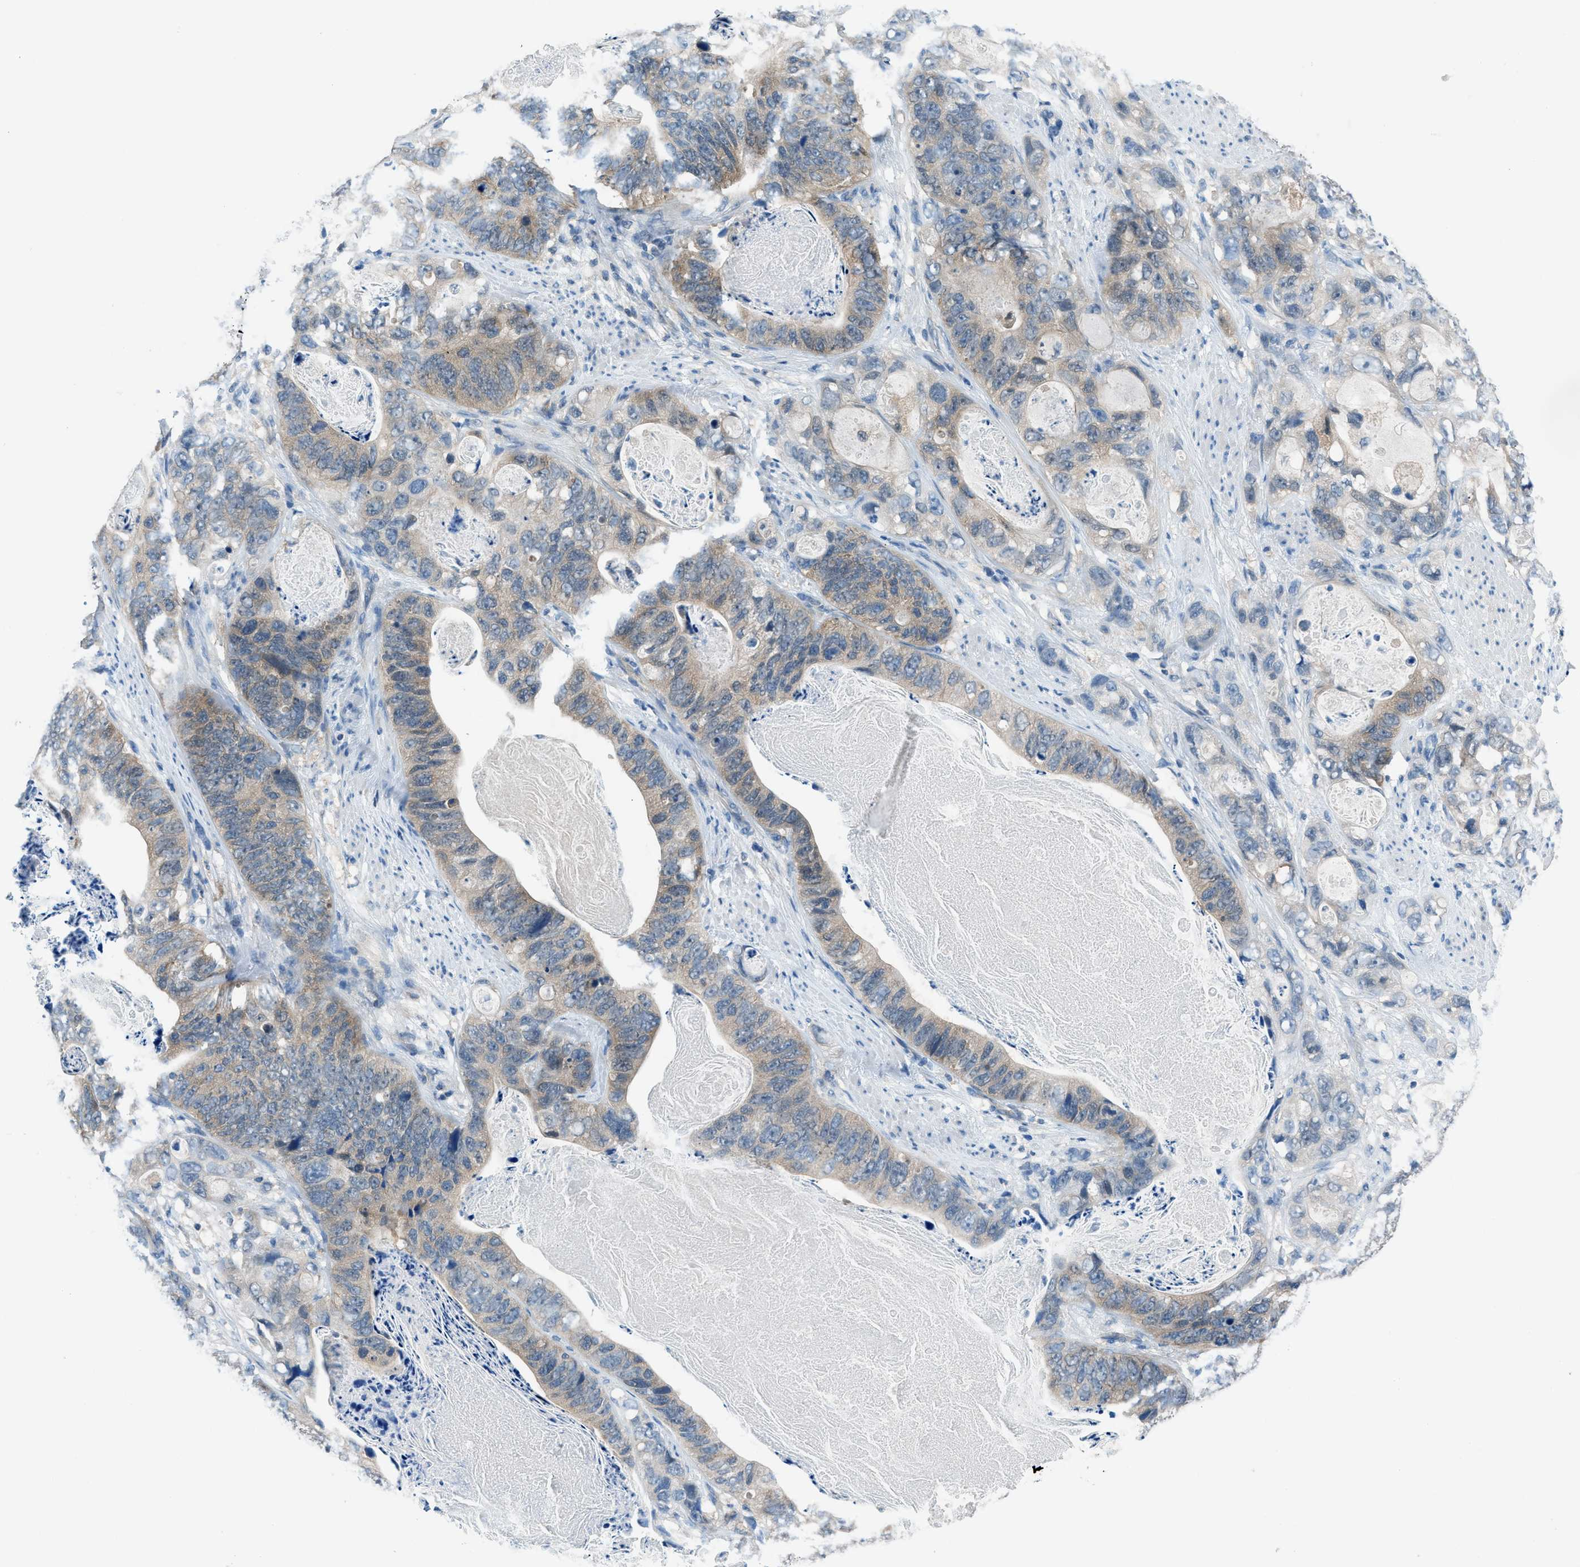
{"staining": {"intensity": "weak", "quantity": ">75%", "location": "cytoplasmic/membranous"}, "tissue": "stomach cancer", "cell_type": "Tumor cells", "image_type": "cancer", "snomed": [{"axis": "morphology", "description": "Adenocarcinoma, NOS"}, {"axis": "topography", "description": "Stomach"}], "caption": "Weak cytoplasmic/membranous expression for a protein is identified in about >75% of tumor cells of stomach cancer using immunohistochemistry (IHC).", "gene": "ACP1", "patient": {"sex": "female", "age": 89}}